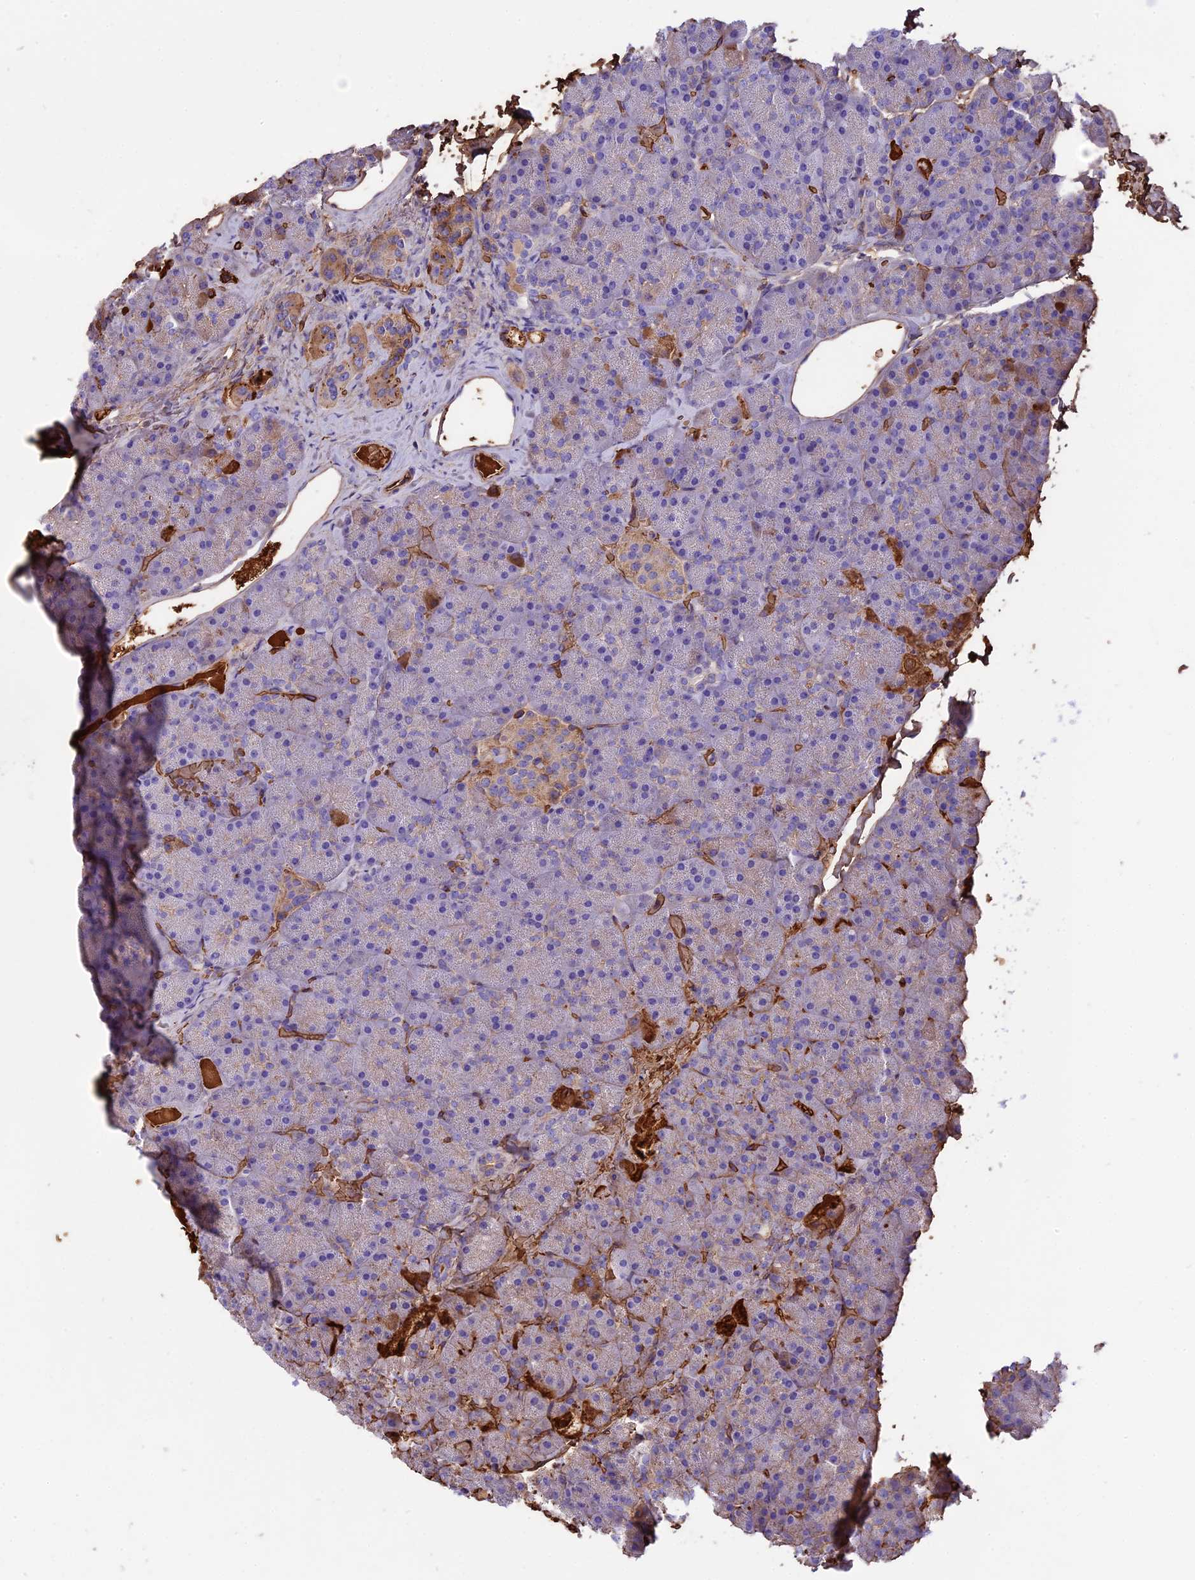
{"staining": {"intensity": "moderate", "quantity": "<25%", "location": "cytoplasmic/membranous"}, "tissue": "pancreas", "cell_type": "Exocrine glandular cells", "image_type": "normal", "snomed": [{"axis": "morphology", "description": "Normal tissue, NOS"}, {"axis": "topography", "description": "Pancreas"}], "caption": "Immunohistochemistry (IHC) staining of unremarkable pancreas, which shows low levels of moderate cytoplasmic/membranous expression in about <25% of exocrine glandular cells indicating moderate cytoplasmic/membranous protein staining. The staining was performed using DAB (brown) for protein detection and nuclei were counterstained in hematoxylin (blue).", "gene": "TTC4", "patient": {"sex": "male", "age": 36}}